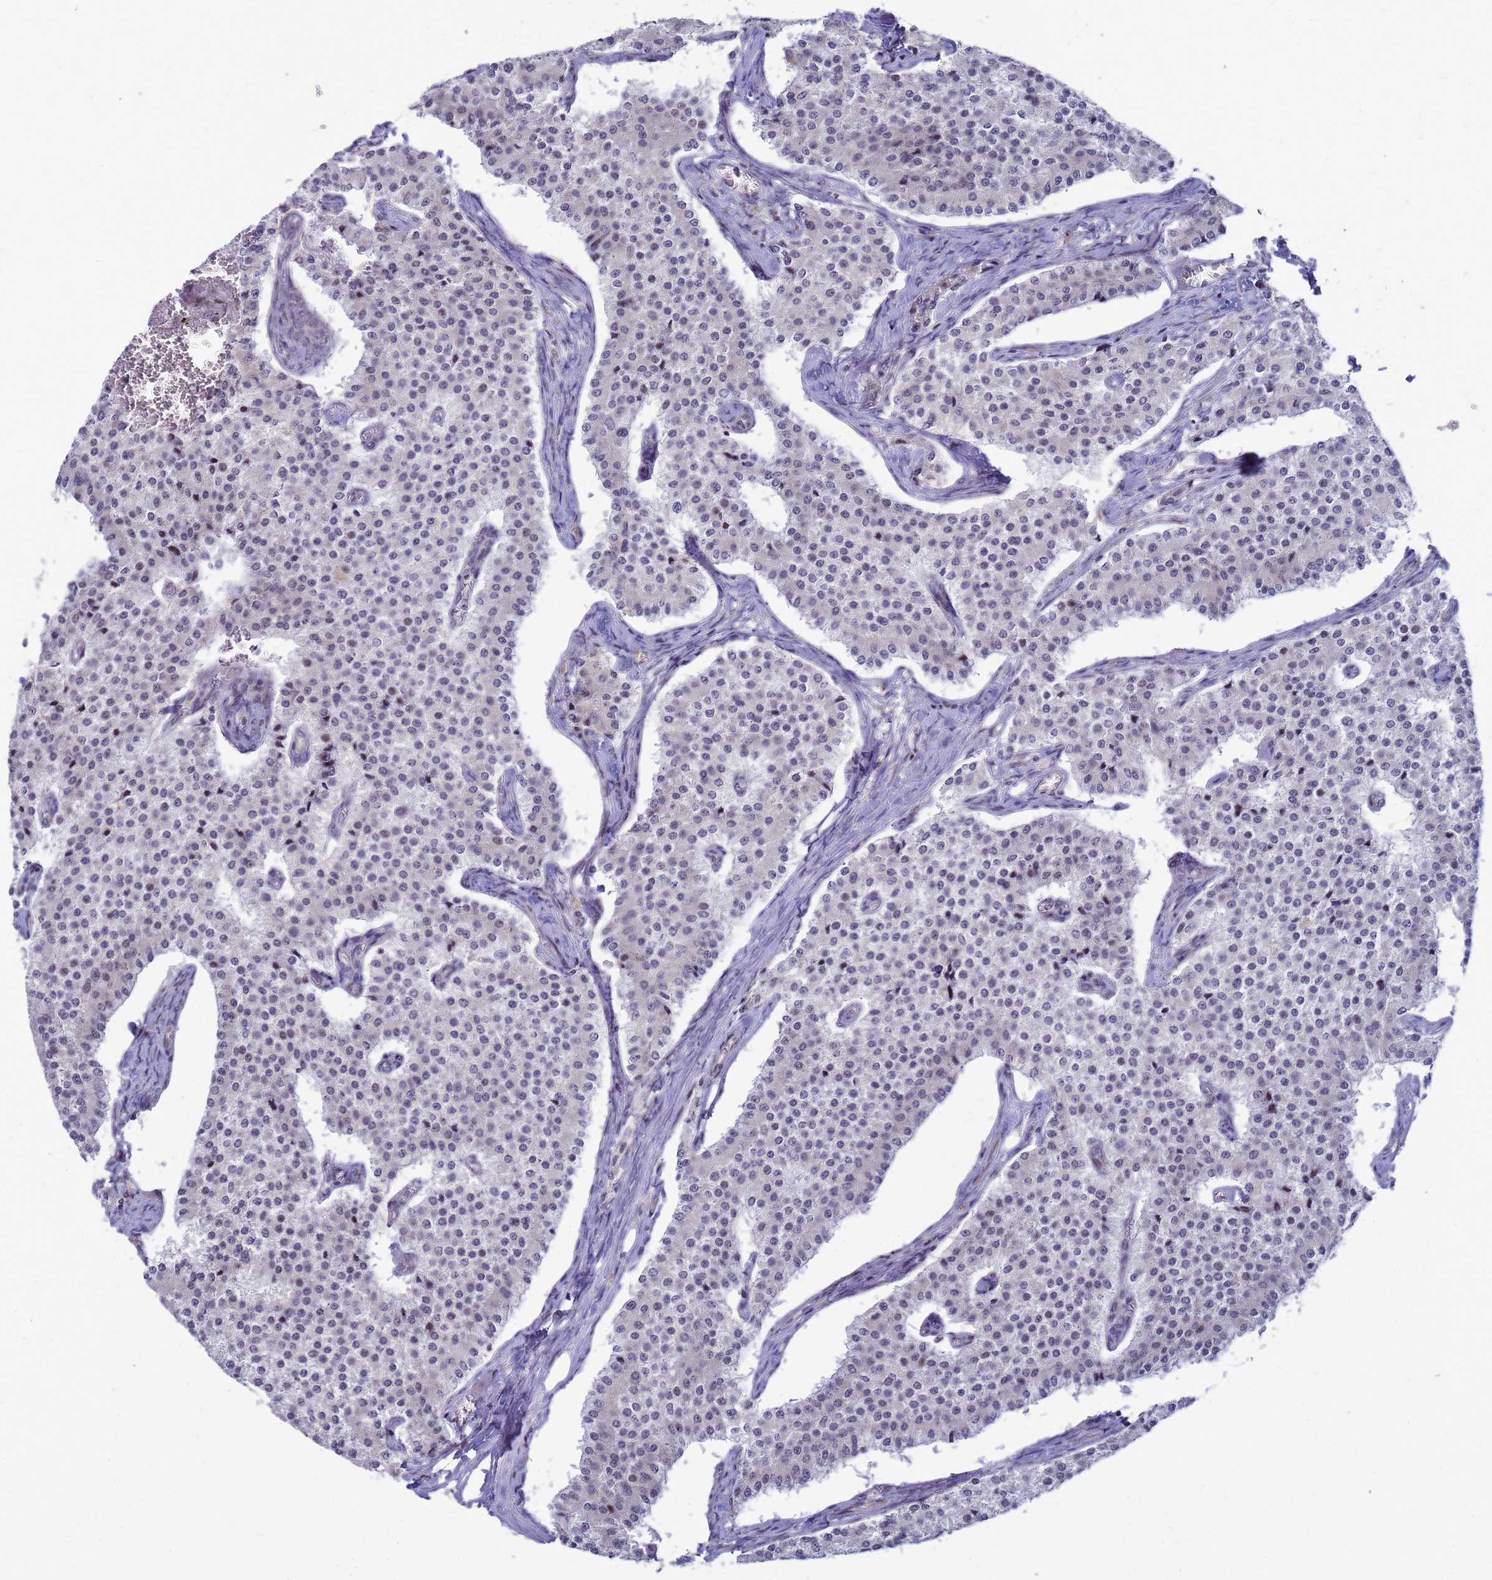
{"staining": {"intensity": "negative", "quantity": "none", "location": "none"}, "tissue": "carcinoid", "cell_type": "Tumor cells", "image_type": "cancer", "snomed": [{"axis": "morphology", "description": "Carcinoid, malignant, NOS"}, {"axis": "topography", "description": "Colon"}], "caption": "This is an IHC photomicrograph of malignant carcinoid. There is no staining in tumor cells.", "gene": "C12orf43", "patient": {"sex": "female", "age": 52}}